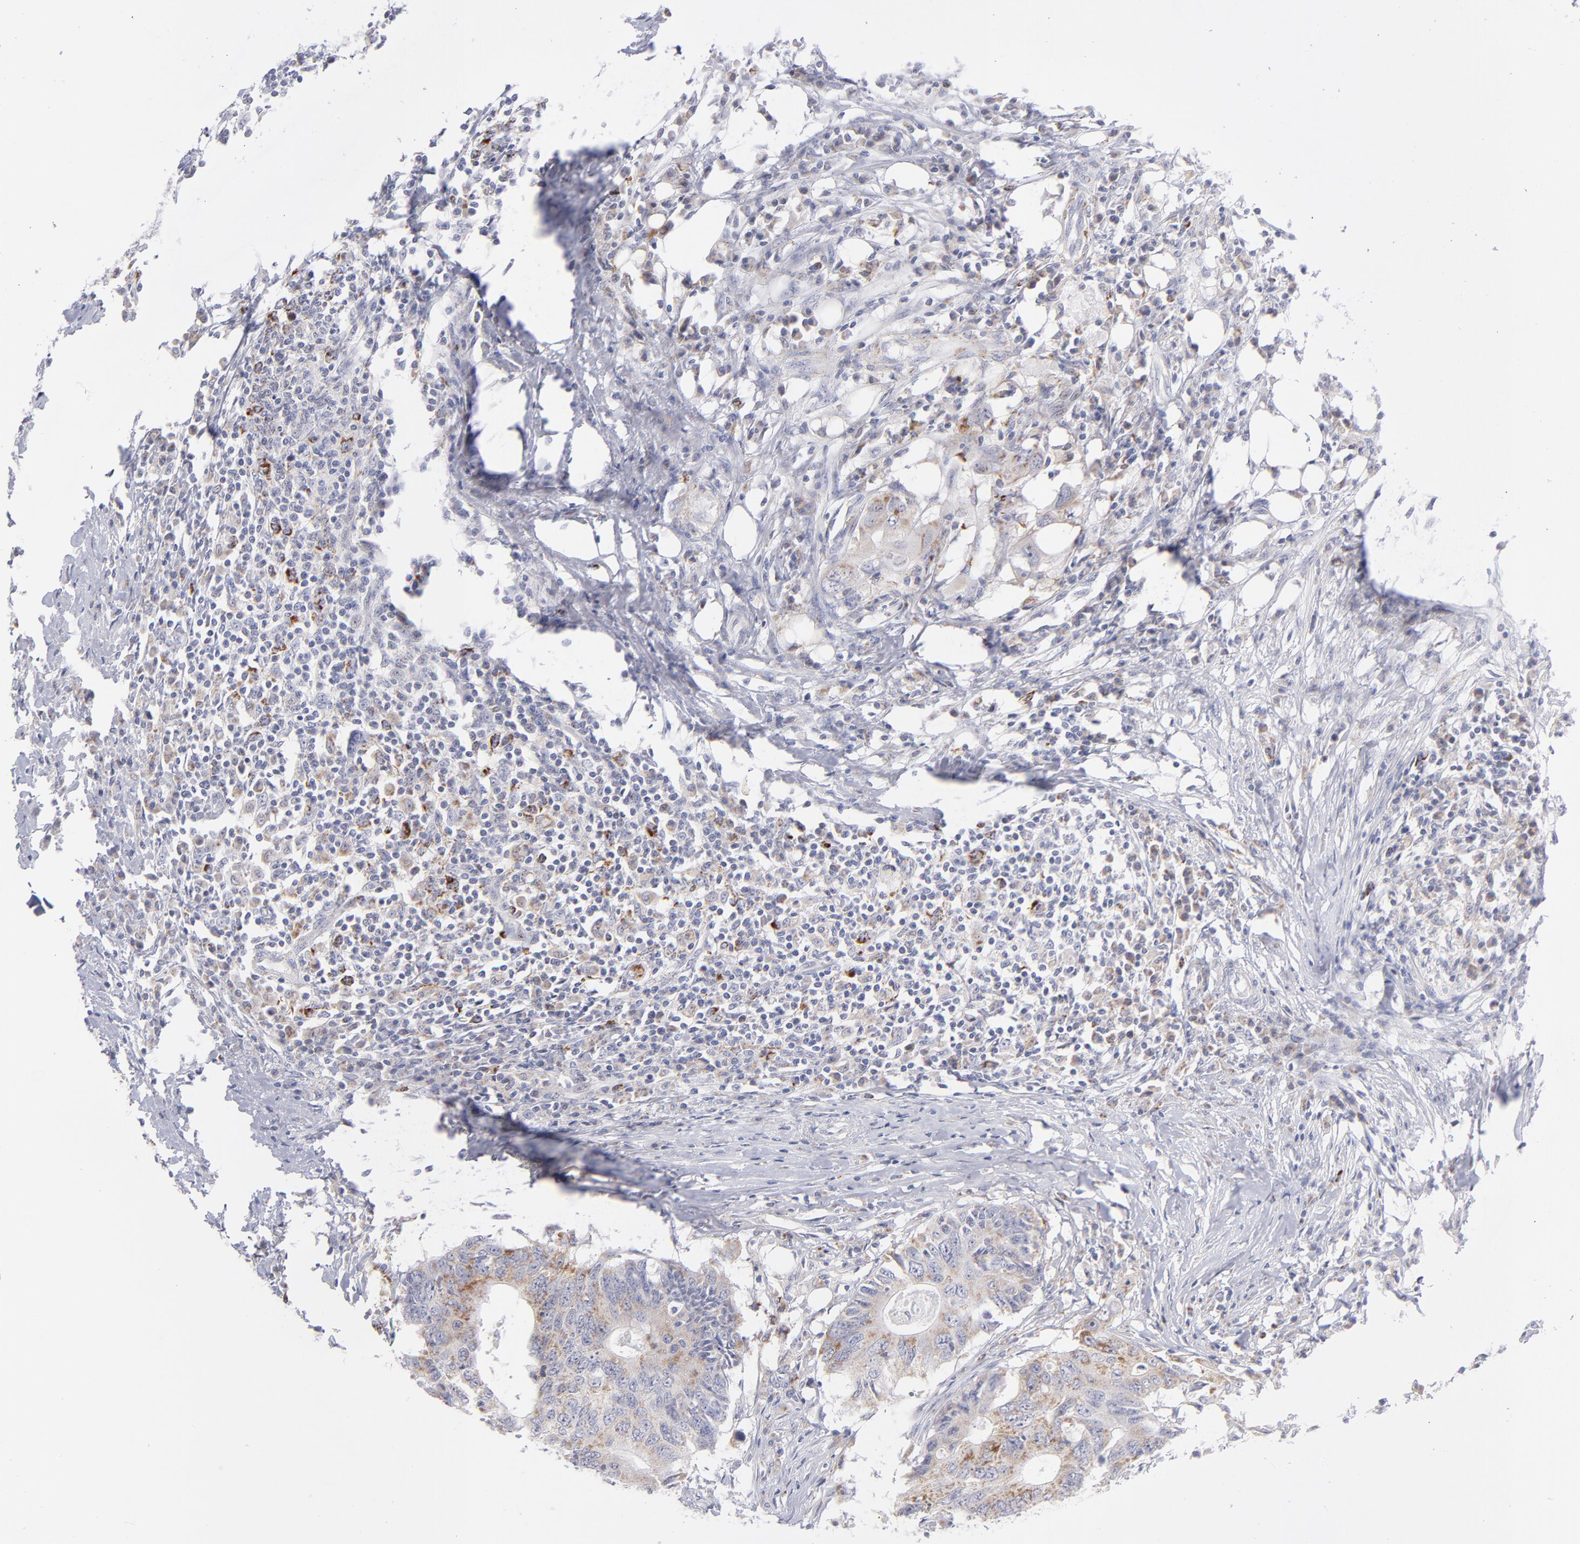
{"staining": {"intensity": "moderate", "quantity": ">75%", "location": "cytoplasmic/membranous"}, "tissue": "colorectal cancer", "cell_type": "Tumor cells", "image_type": "cancer", "snomed": [{"axis": "morphology", "description": "Adenocarcinoma, NOS"}, {"axis": "topography", "description": "Colon"}], "caption": "Colorectal cancer stained for a protein reveals moderate cytoplasmic/membranous positivity in tumor cells. The protein of interest is shown in brown color, while the nuclei are stained blue.", "gene": "MTHFD2", "patient": {"sex": "male", "age": 71}}